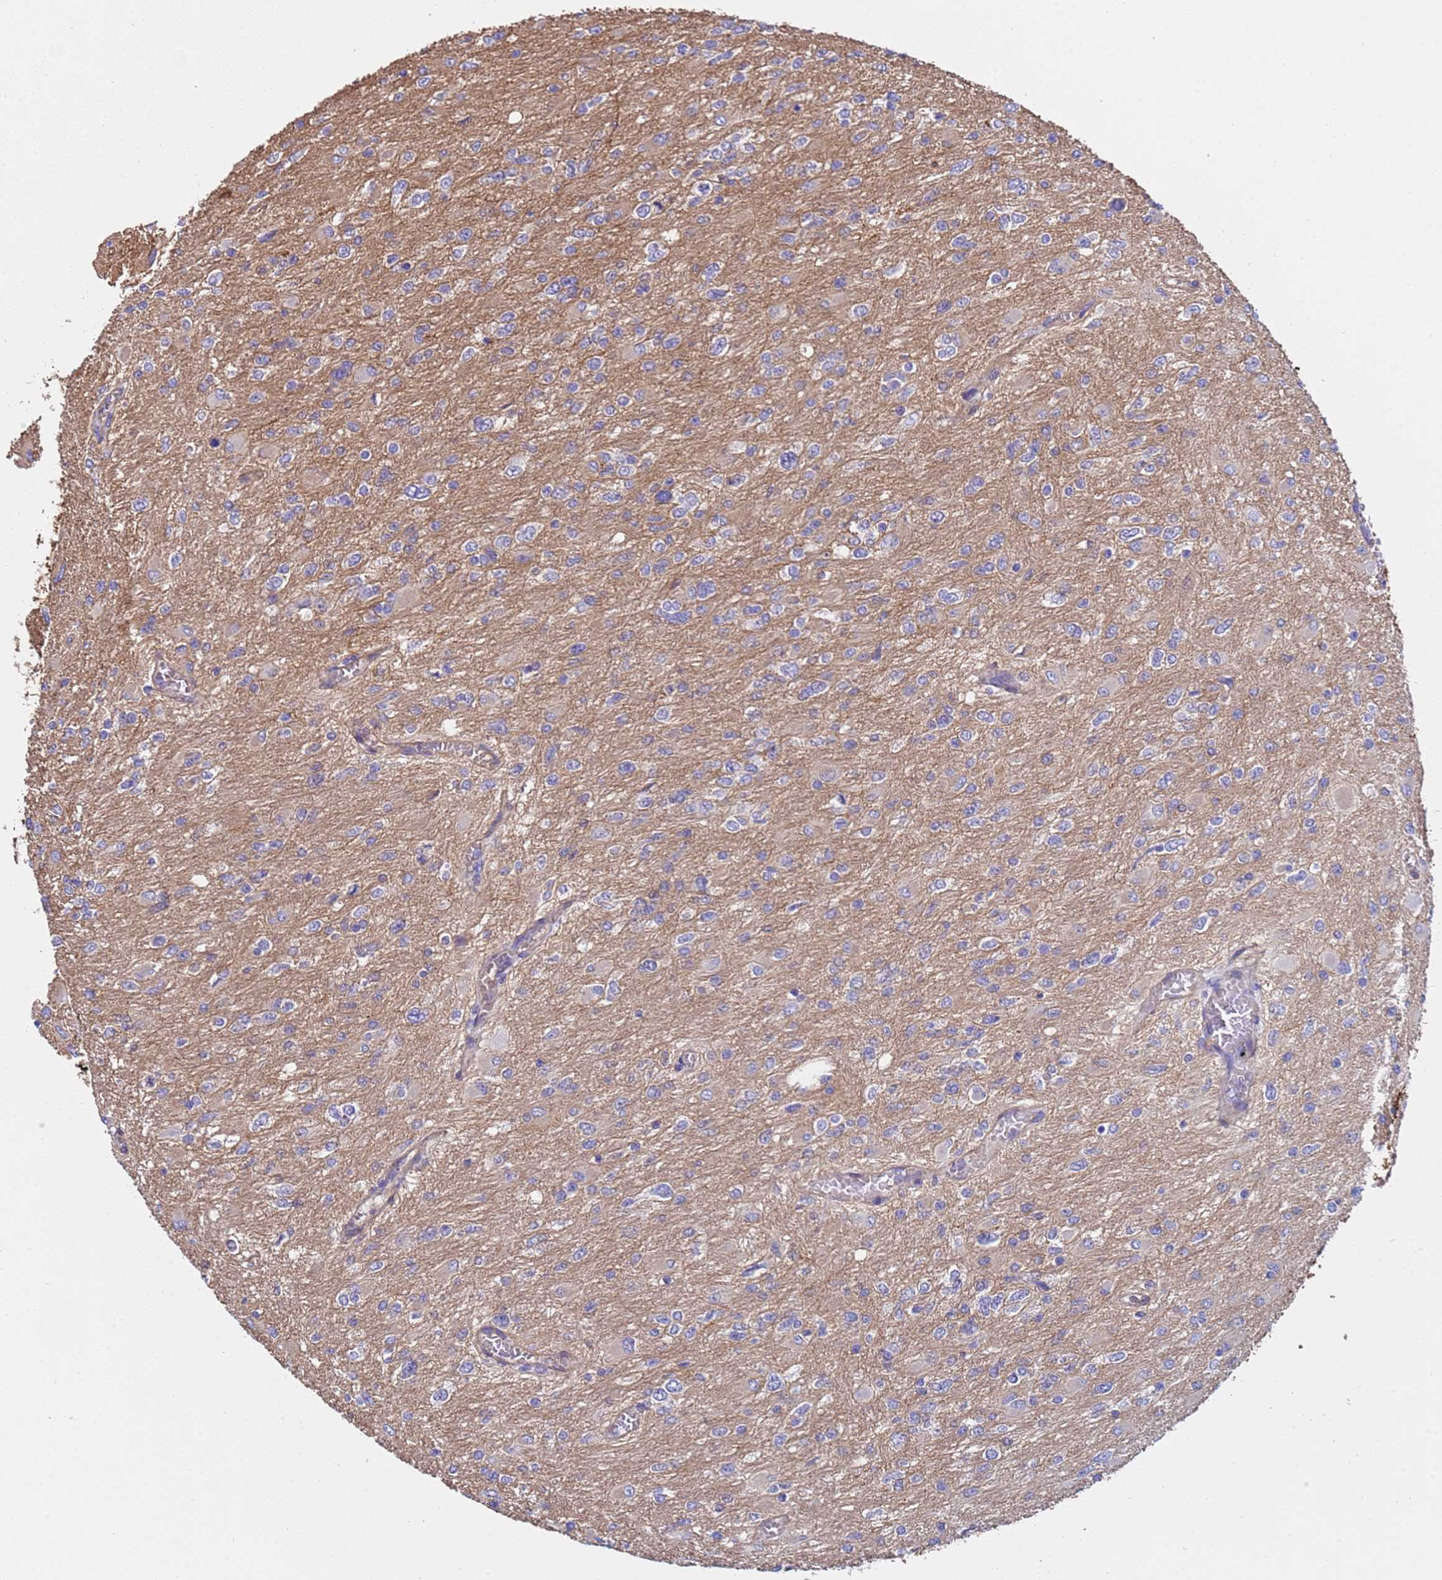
{"staining": {"intensity": "negative", "quantity": "none", "location": "none"}, "tissue": "glioma", "cell_type": "Tumor cells", "image_type": "cancer", "snomed": [{"axis": "morphology", "description": "Glioma, malignant, High grade"}, {"axis": "topography", "description": "Cerebral cortex"}], "caption": "The immunohistochemistry histopathology image has no significant expression in tumor cells of malignant glioma (high-grade) tissue. The staining is performed using DAB (3,3'-diaminobenzidine) brown chromogen with nuclei counter-stained in using hematoxylin.", "gene": "ZNF248", "patient": {"sex": "female", "age": 36}}